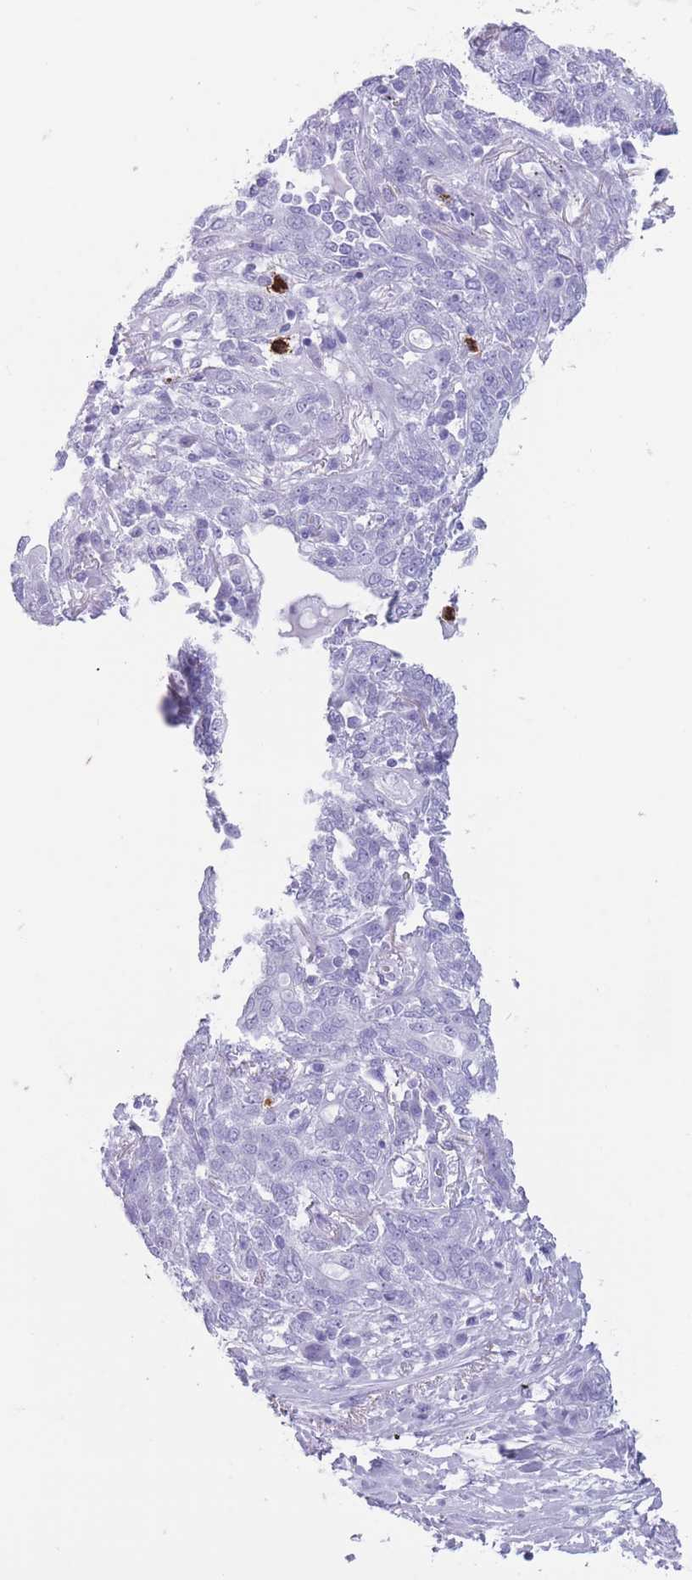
{"staining": {"intensity": "negative", "quantity": "none", "location": "none"}, "tissue": "lung cancer", "cell_type": "Tumor cells", "image_type": "cancer", "snomed": [{"axis": "morphology", "description": "Squamous cell carcinoma, NOS"}, {"axis": "topography", "description": "Lung"}], "caption": "Immunohistochemistry of human lung cancer (squamous cell carcinoma) shows no staining in tumor cells.", "gene": "OR4F21", "patient": {"sex": "female", "age": 70}}